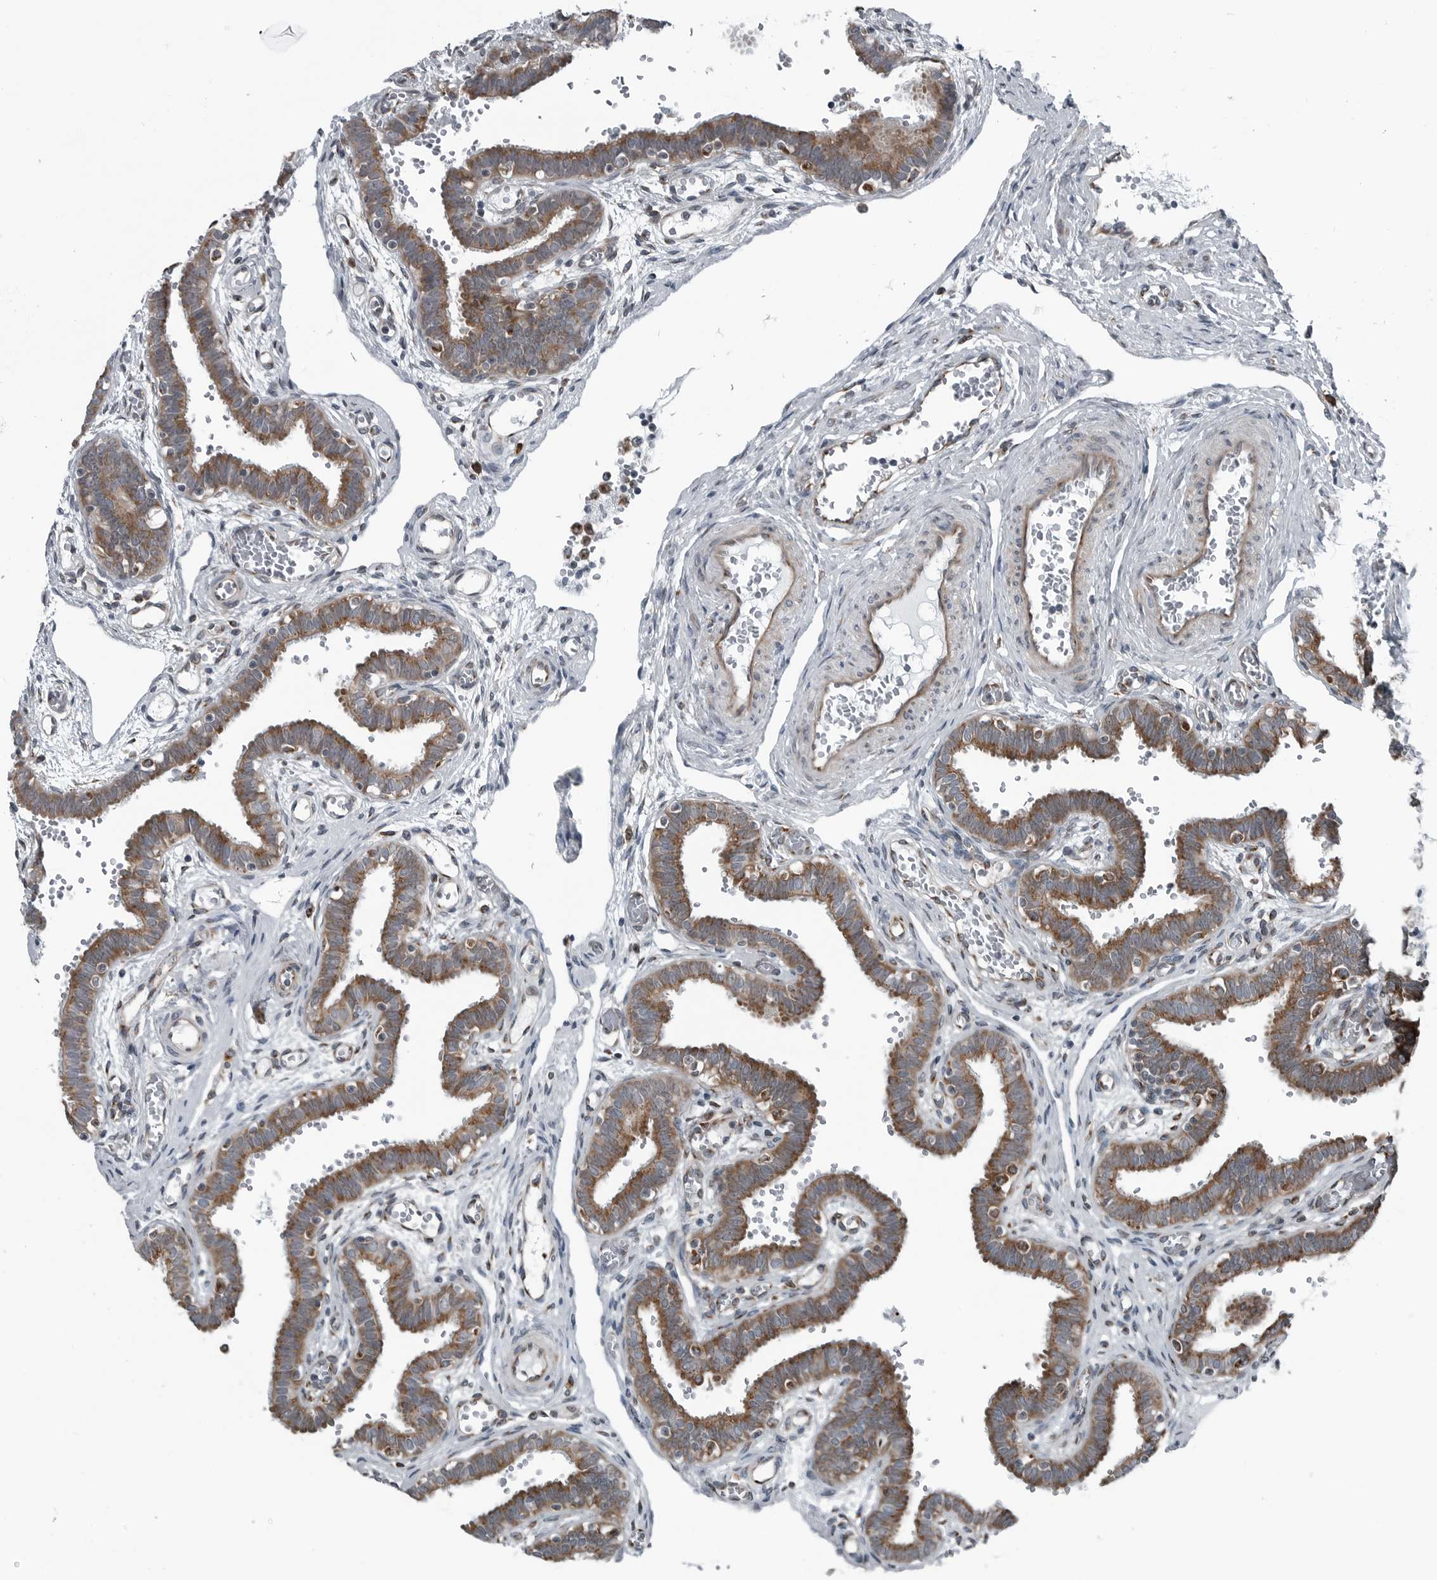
{"staining": {"intensity": "moderate", "quantity": "25%-75%", "location": "cytoplasmic/membranous"}, "tissue": "fallopian tube", "cell_type": "Glandular cells", "image_type": "normal", "snomed": [{"axis": "morphology", "description": "Normal tissue, NOS"}, {"axis": "topography", "description": "Fallopian tube"}, {"axis": "topography", "description": "Placenta"}], "caption": "Immunohistochemistry of normal human fallopian tube shows medium levels of moderate cytoplasmic/membranous positivity in approximately 25%-75% of glandular cells.", "gene": "CEP85", "patient": {"sex": "female", "age": 32}}